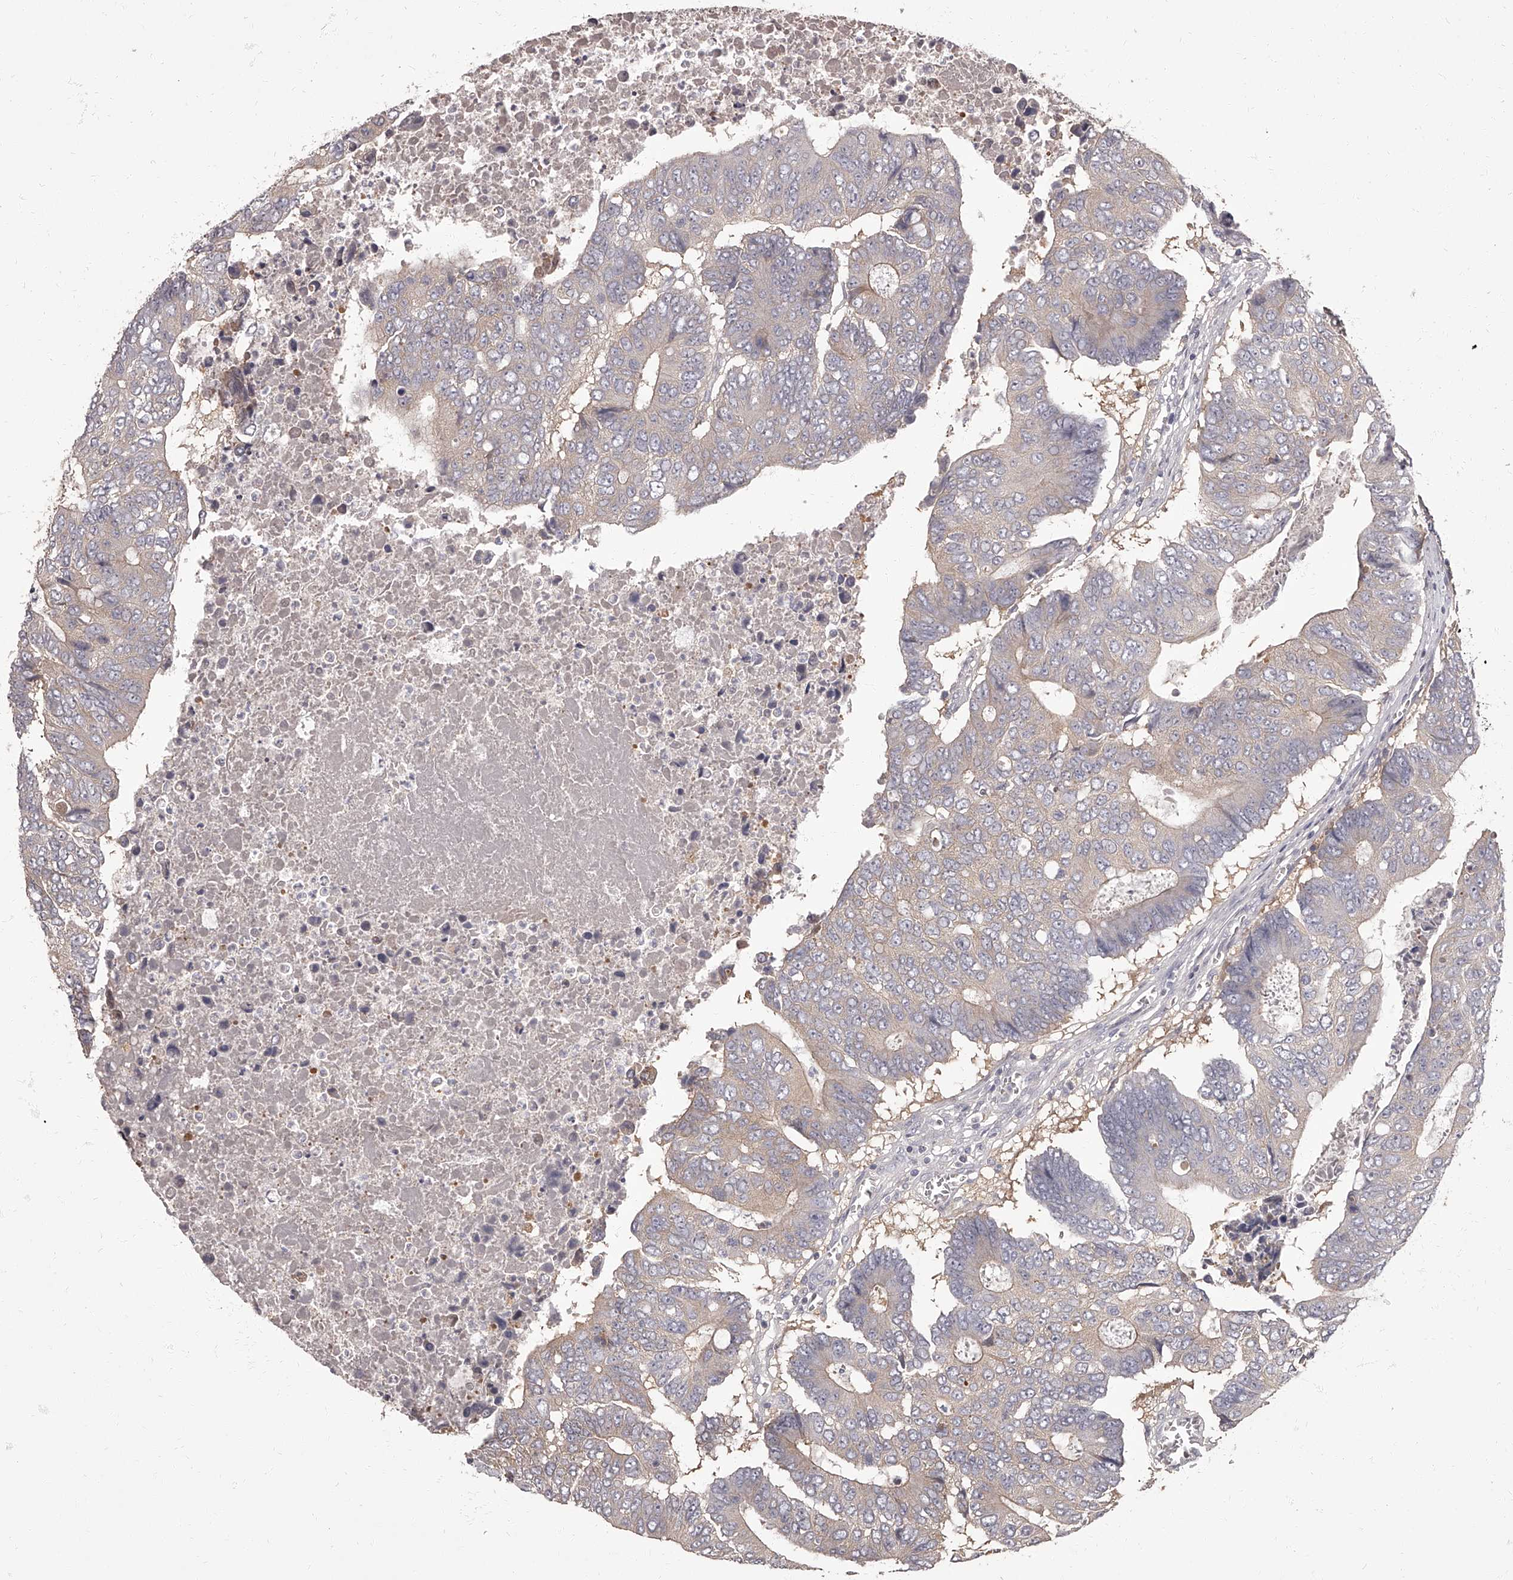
{"staining": {"intensity": "weak", "quantity": "<25%", "location": "cytoplasmic/membranous"}, "tissue": "colorectal cancer", "cell_type": "Tumor cells", "image_type": "cancer", "snomed": [{"axis": "morphology", "description": "Adenocarcinoma, NOS"}, {"axis": "topography", "description": "Colon"}], "caption": "Histopathology image shows no protein staining in tumor cells of colorectal adenocarcinoma tissue.", "gene": "APEH", "patient": {"sex": "male", "age": 87}}